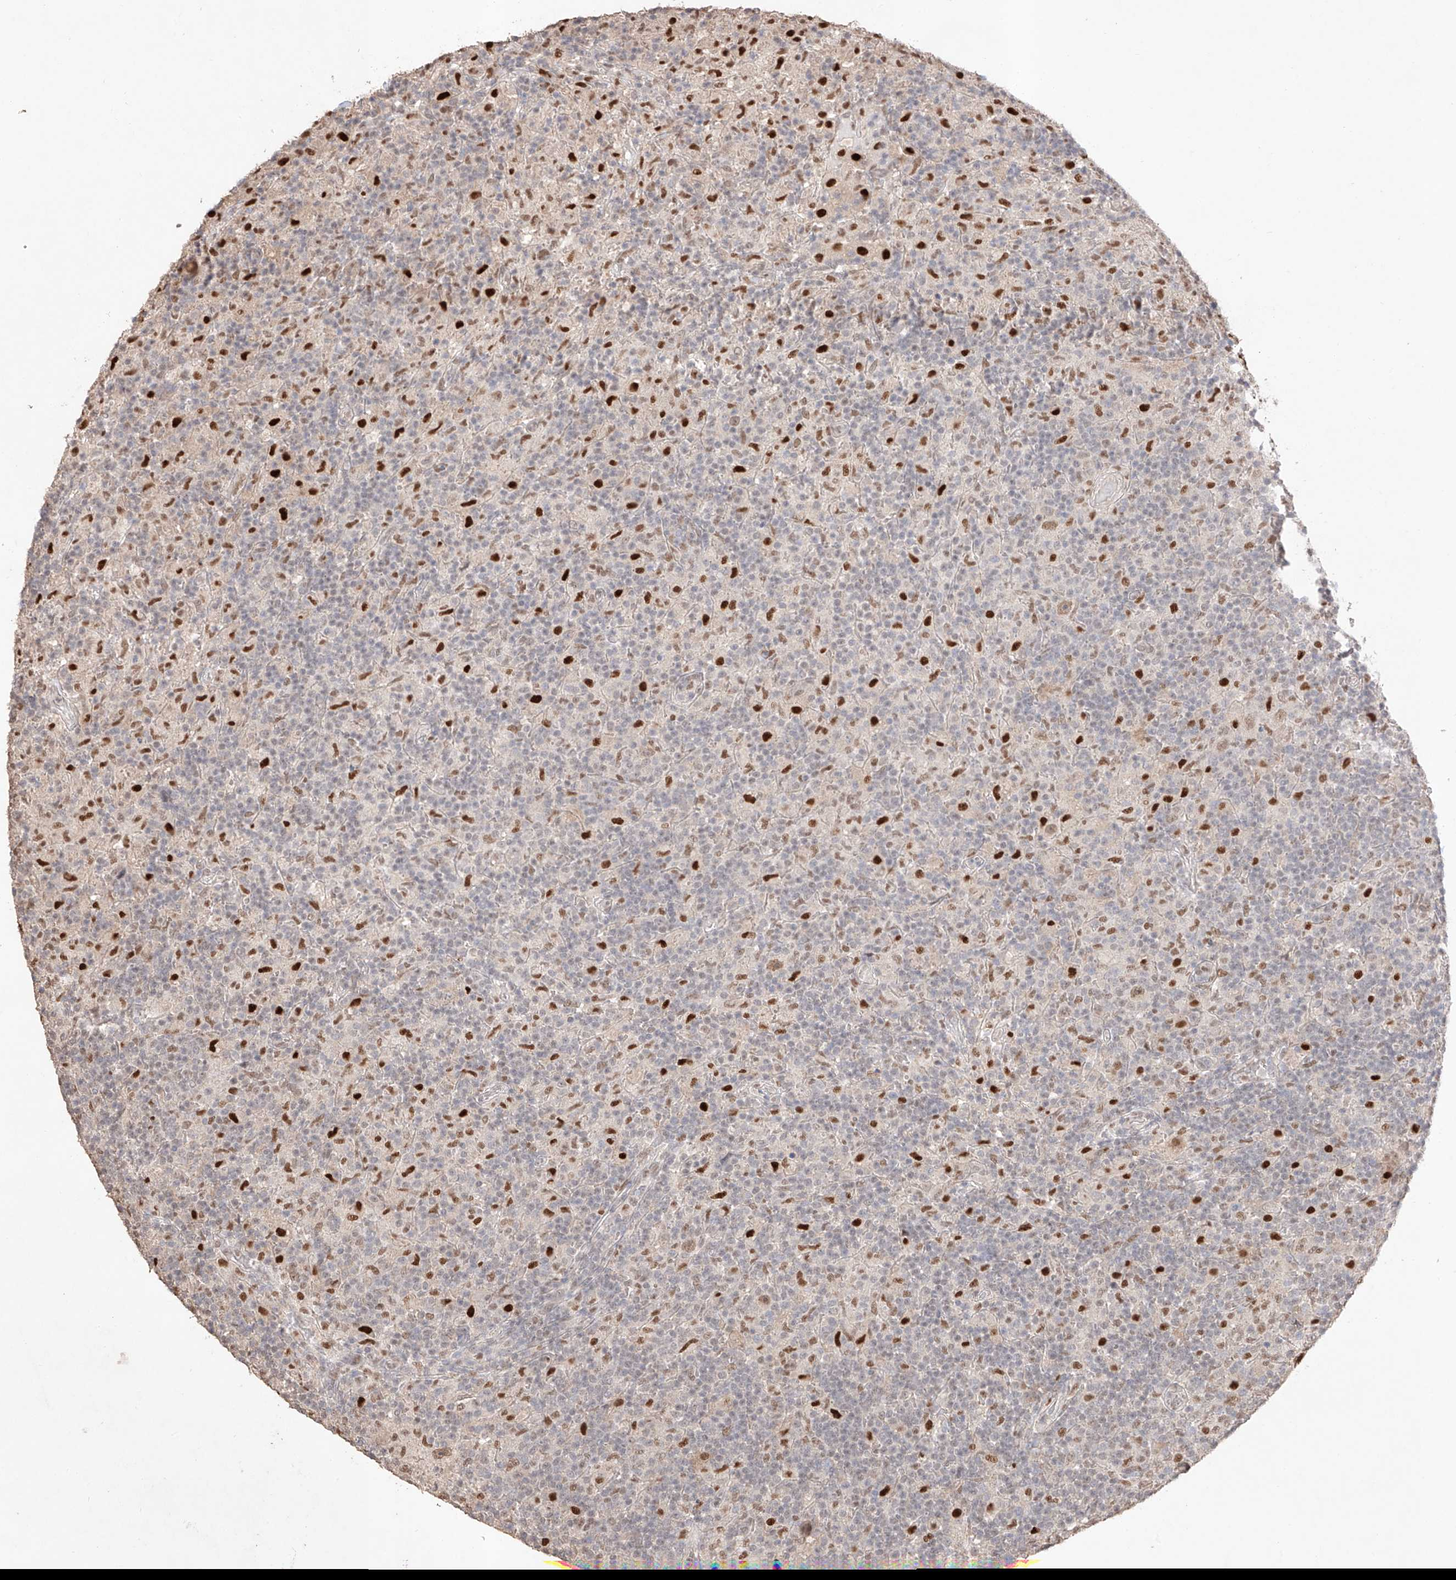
{"staining": {"intensity": "moderate", "quantity": ">75%", "location": "nuclear"}, "tissue": "lymphoma", "cell_type": "Tumor cells", "image_type": "cancer", "snomed": [{"axis": "morphology", "description": "Hodgkin's disease, NOS"}, {"axis": "topography", "description": "Lymph node"}], "caption": "This image exhibits Hodgkin's disease stained with IHC to label a protein in brown. The nuclear of tumor cells show moderate positivity for the protein. Nuclei are counter-stained blue.", "gene": "APIP", "patient": {"sex": "male", "age": 70}}